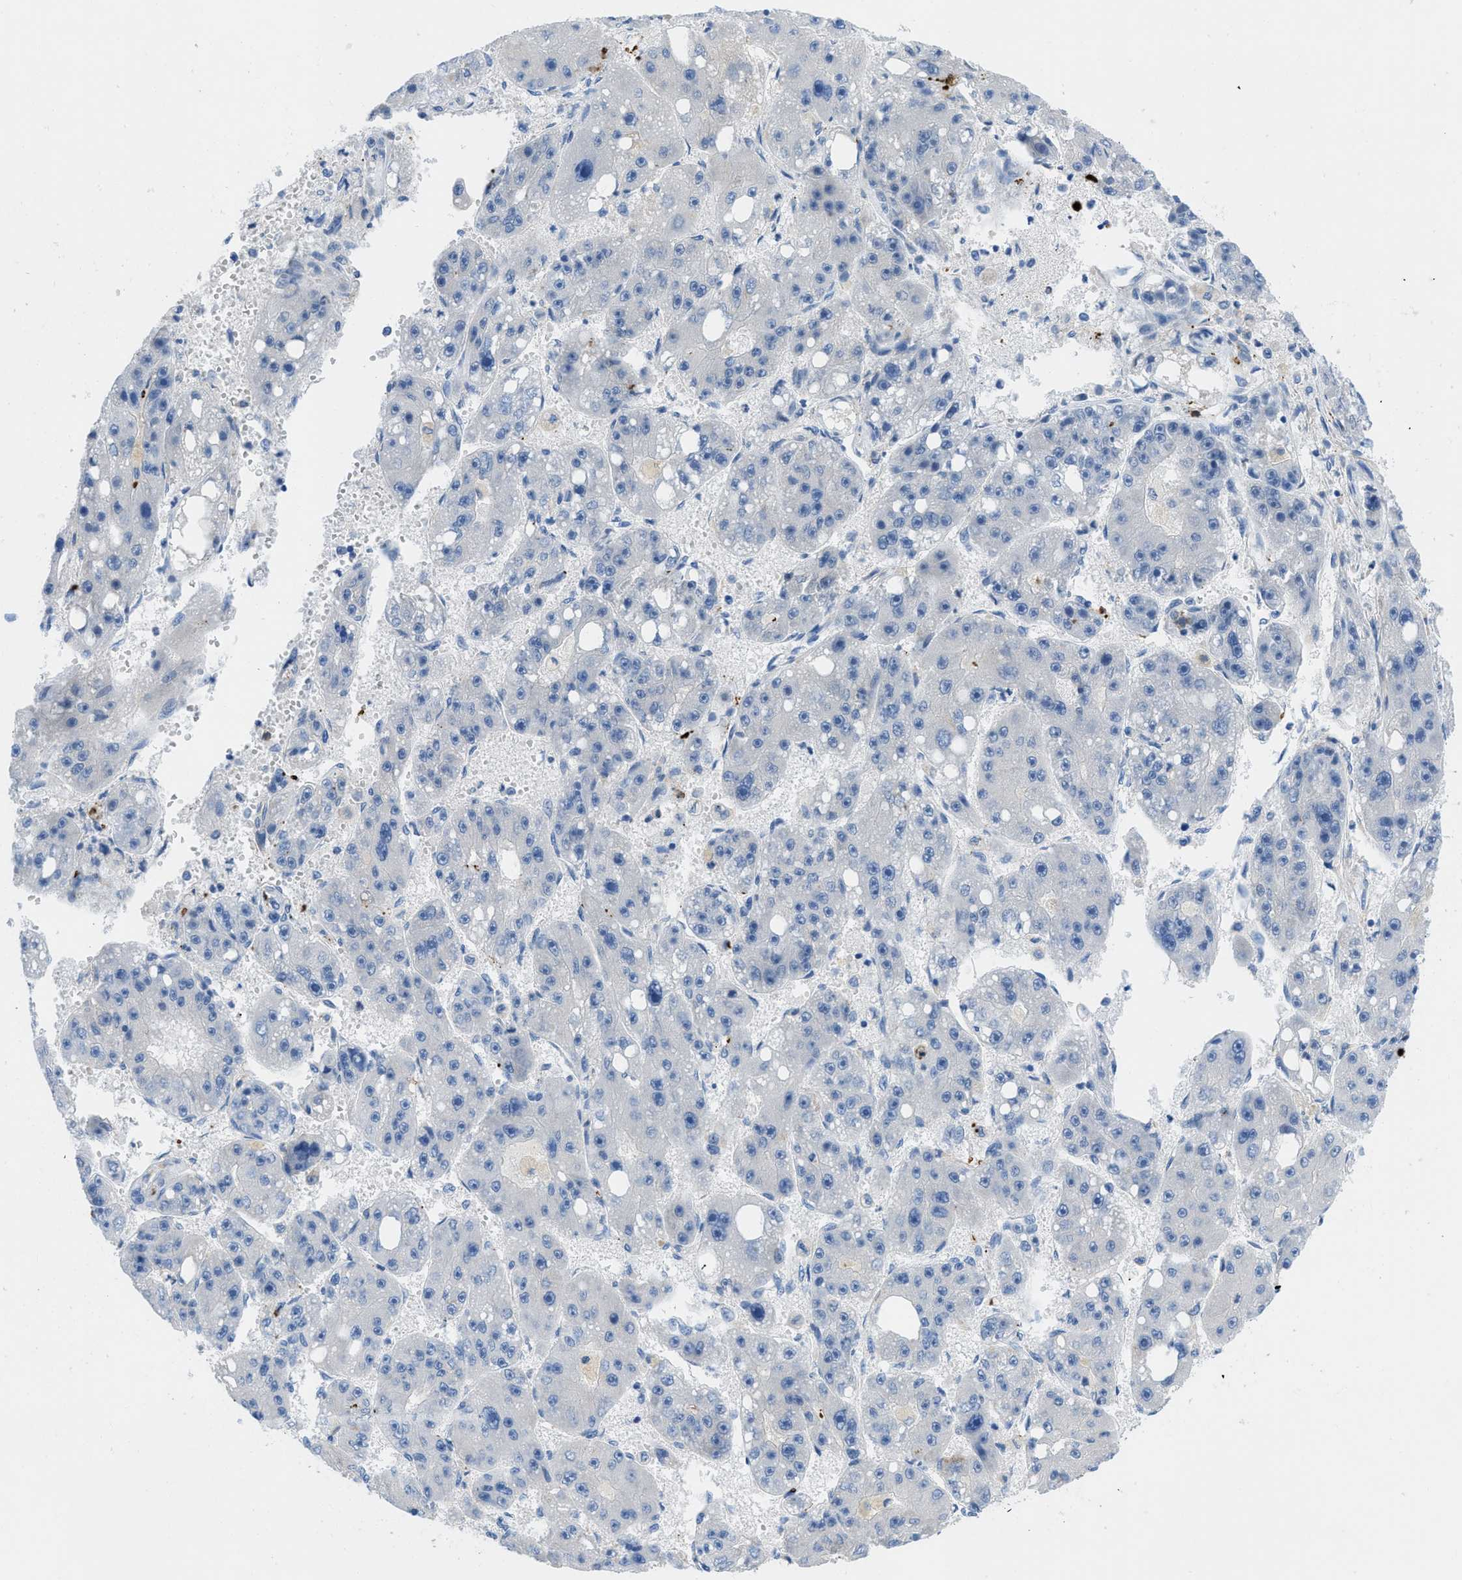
{"staining": {"intensity": "negative", "quantity": "none", "location": "none"}, "tissue": "liver cancer", "cell_type": "Tumor cells", "image_type": "cancer", "snomed": [{"axis": "morphology", "description": "Carcinoma, Hepatocellular, NOS"}, {"axis": "topography", "description": "Liver"}], "caption": "Immunohistochemistry of human liver cancer (hepatocellular carcinoma) displays no expression in tumor cells.", "gene": "XCR1", "patient": {"sex": "female", "age": 61}}